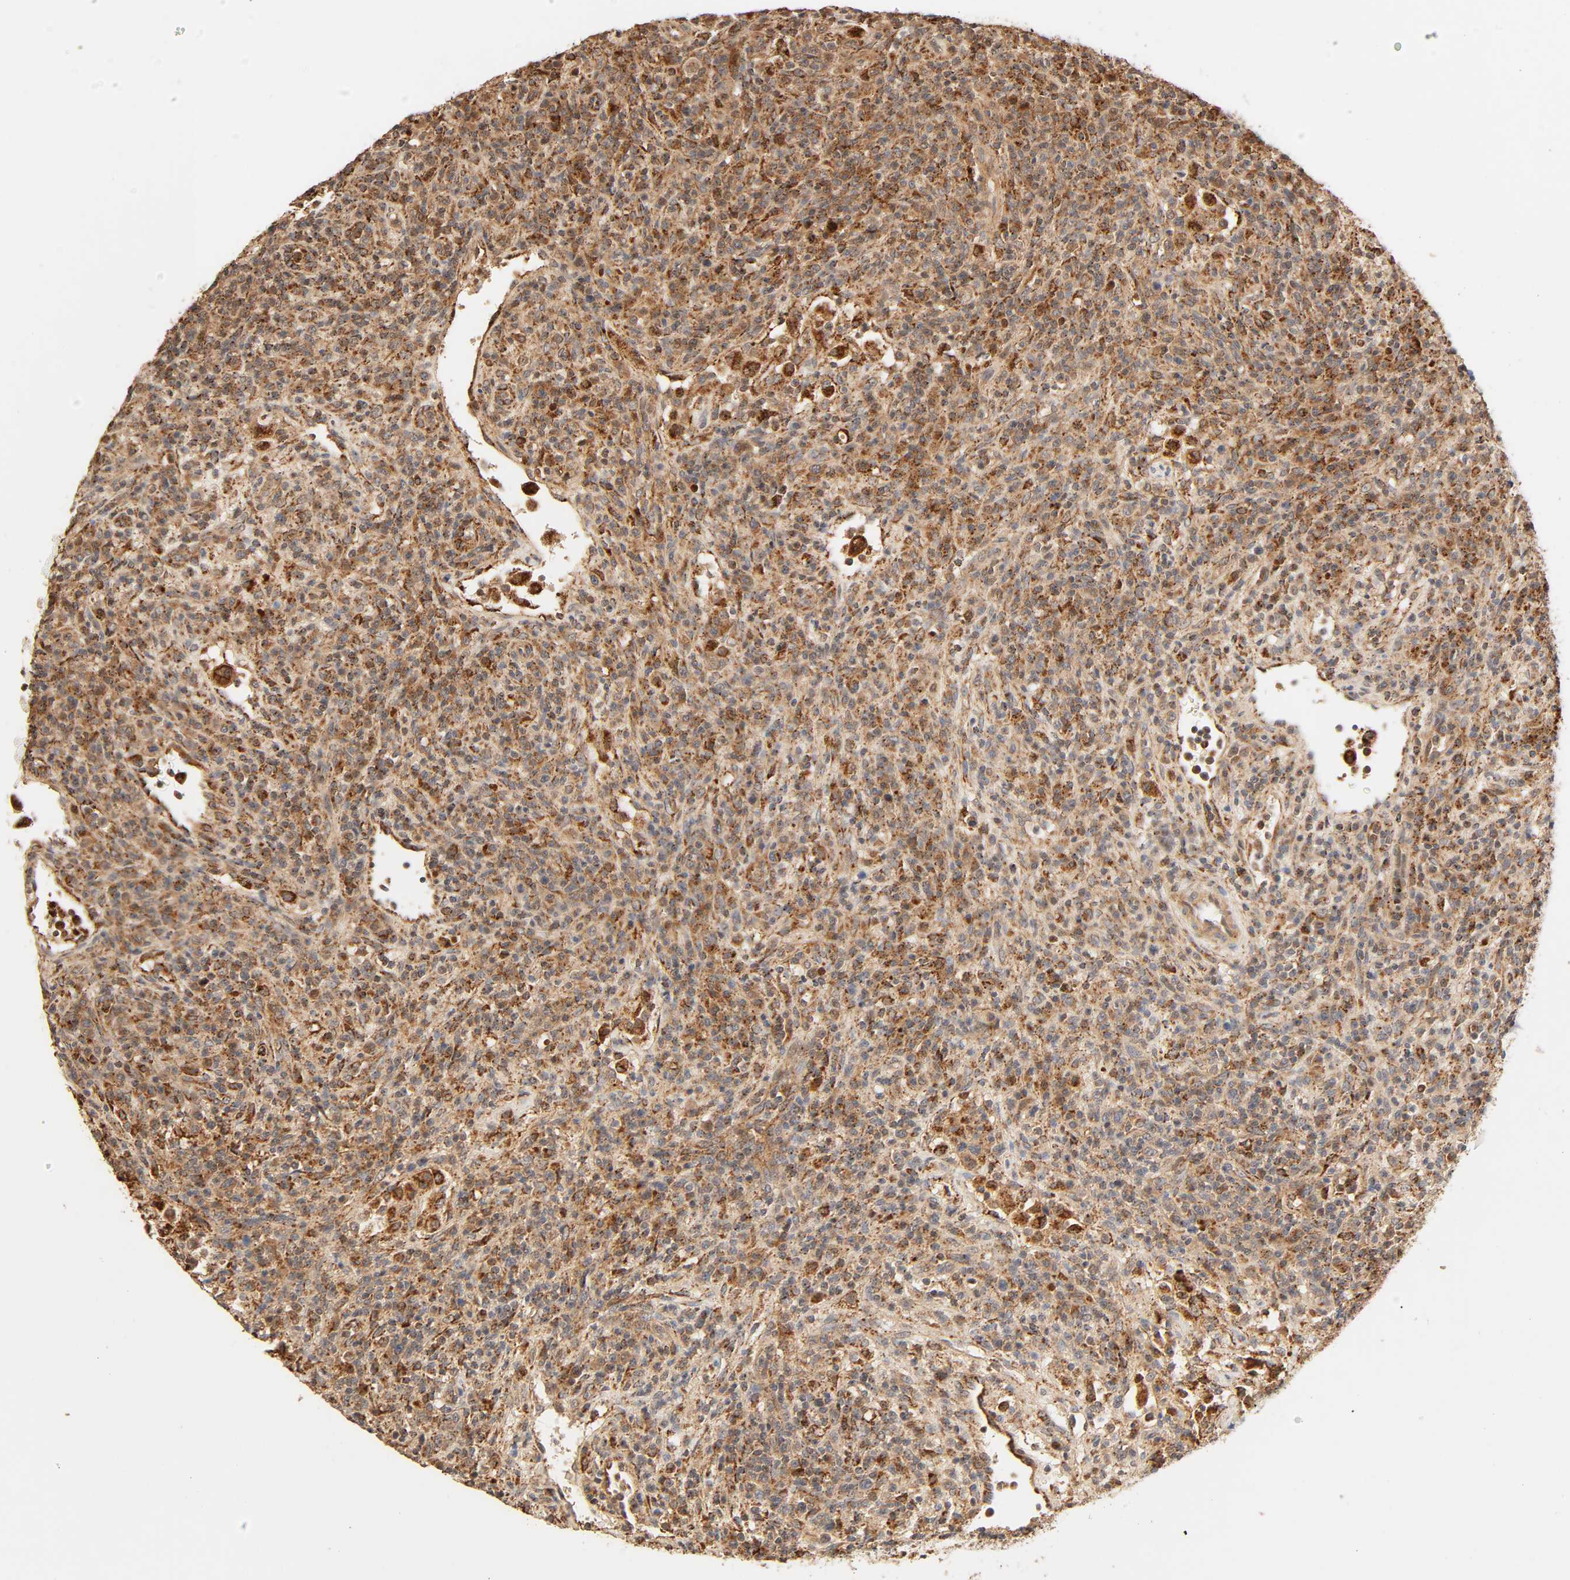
{"staining": {"intensity": "strong", "quantity": ">75%", "location": "cytoplasmic/membranous"}, "tissue": "lymphoma", "cell_type": "Tumor cells", "image_type": "cancer", "snomed": [{"axis": "morphology", "description": "Hodgkin's disease, NOS"}, {"axis": "topography", "description": "Lymph node"}], "caption": "There is high levels of strong cytoplasmic/membranous positivity in tumor cells of Hodgkin's disease, as demonstrated by immunohistochemical staining (brown color).", "gene": "MAPK6", "patient": {"sex": "male", "age": 65}}